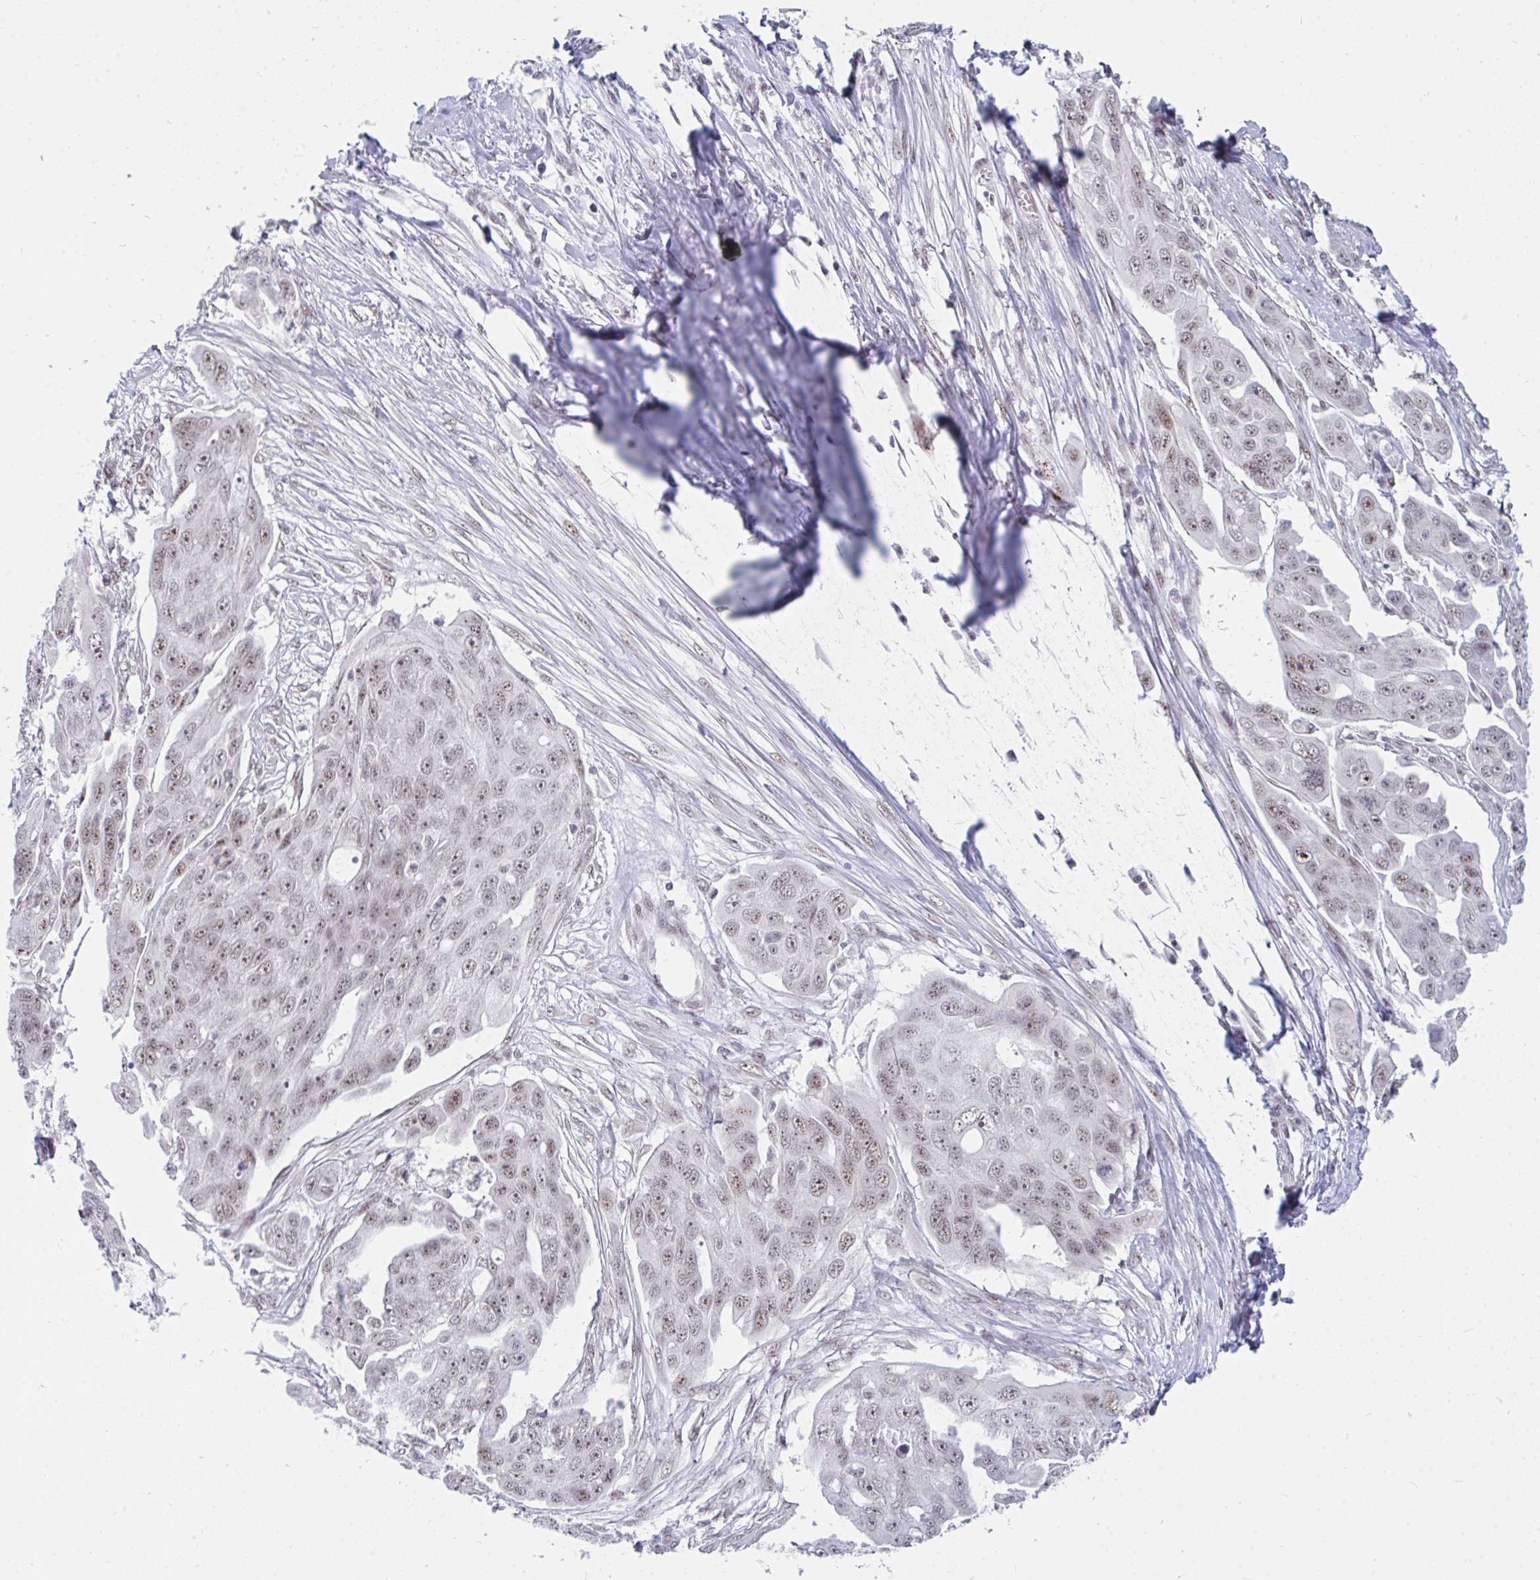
{"staining": {"intensity": "weak", "quantity": ">75%", "location": "nuclear"}, "tissue": "ovarian cancer", "cell_type": "Tumor cells", "image_type": "cancer", "snomed": [{"axis": "morphology", "description": "Carcinoma, endometroid"}, {"axis": "topography", "description": "Ovary"}], "caption": "Weak nuclear positivity for a protein is present in approximately >75% of tumor cells of ovarian endometroid carcinoma using immunohistochemistry.", "gene": "PRR14", "patient": {"sex": "female", "age": 70}}